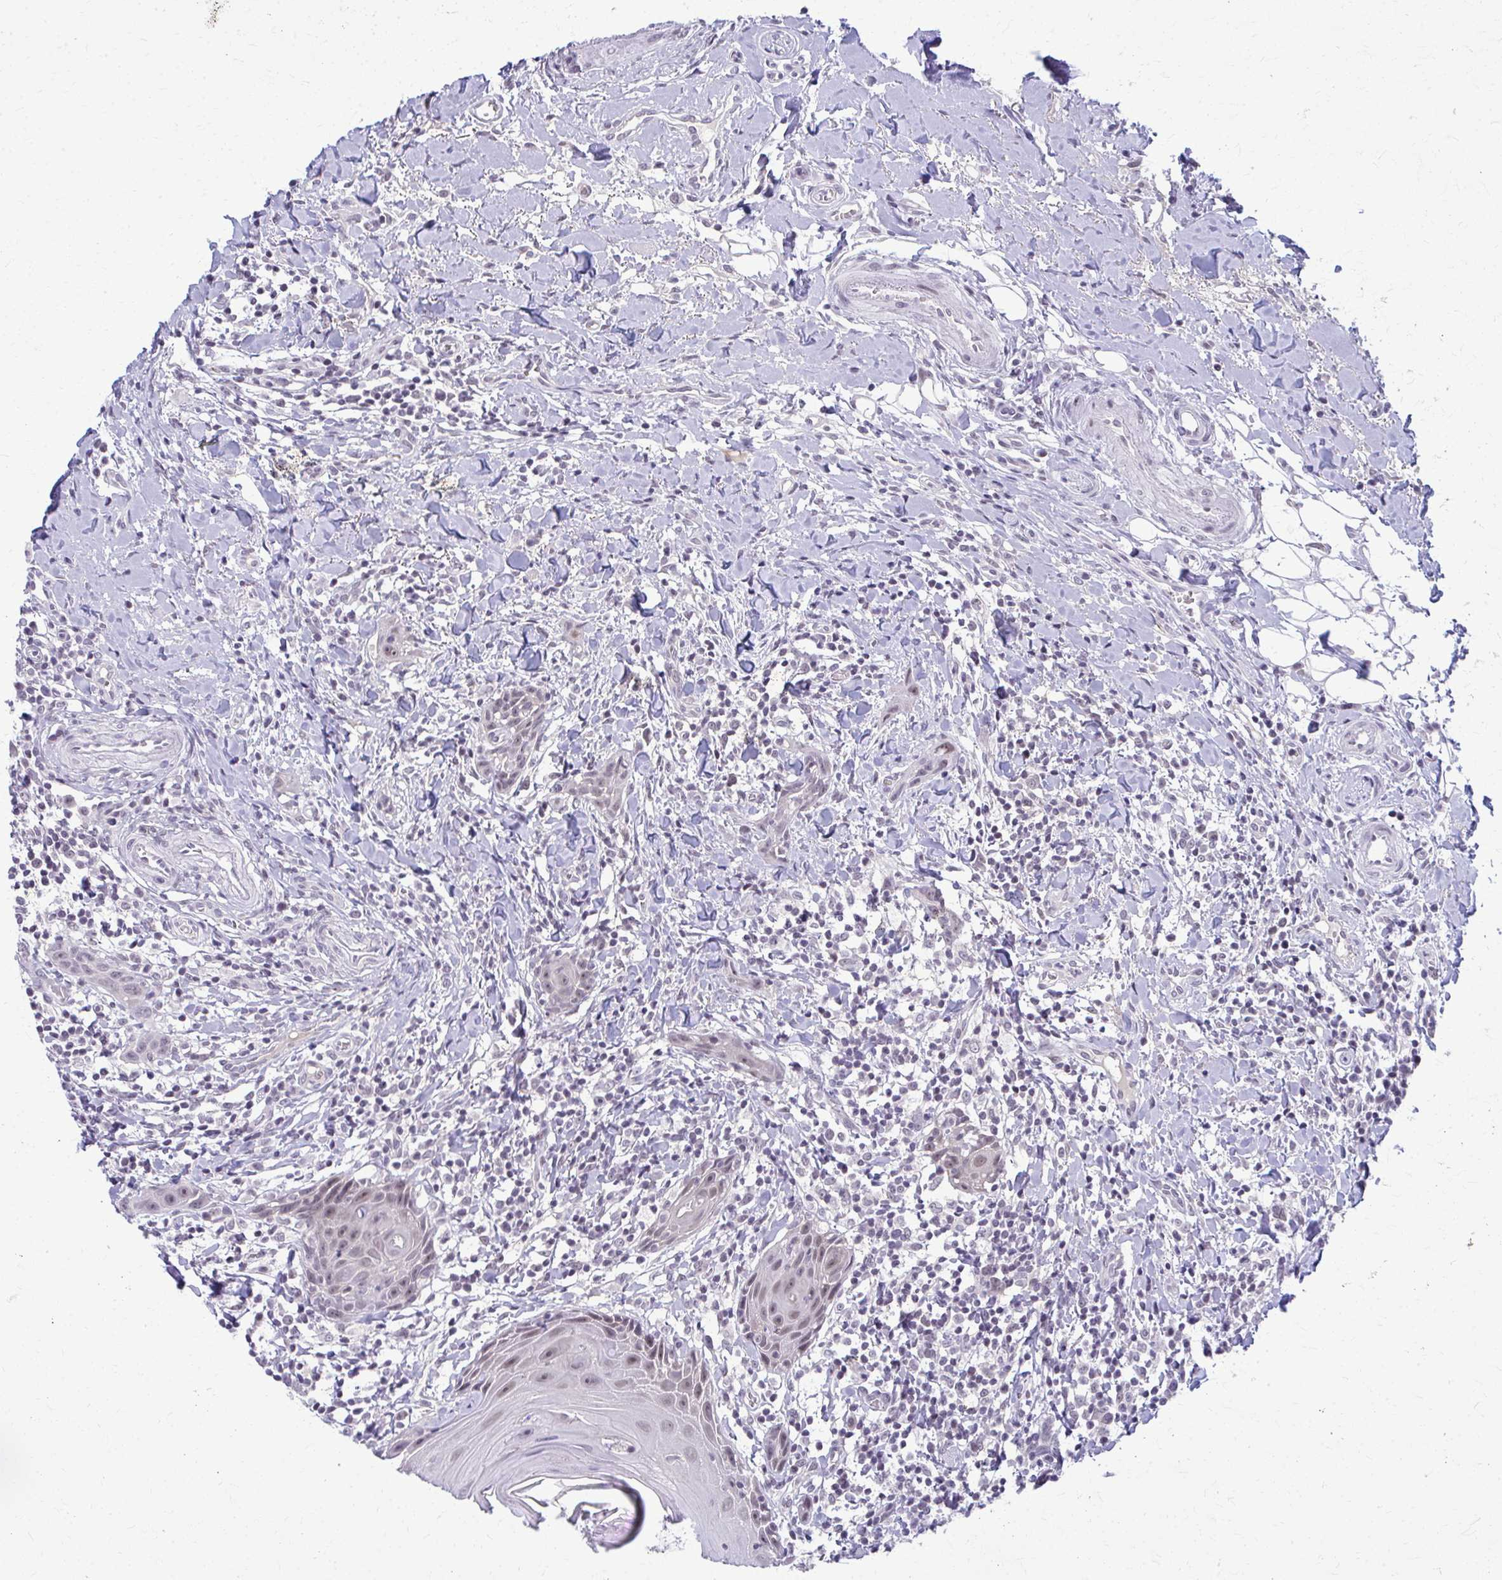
{"staining": {"intensity": "weak", "quantity": "<25%", "location": "nuclear"}, "tissue": "head and neck cancer", "cell_type": "Tumor cells", "image_type": "cancer", "snomed": [{"axis": "morphology", "description": "Squamous cell carcinoma, NOS"}, {"axis": "topography", "description": "Oral tissue"}, {"axis": "topography", "description": "Head-Neck"}], "caption": "High magnification brightfield microscopy of squamous cell carcinoma (head and neck) stained with DAB (brown) and counterstained with hematoxylin (blue): tumor cells show no significant expression. Nuclei are stained in blue.", "gene": "MAF1", "patient": {"sex": "male", "age": 49}}